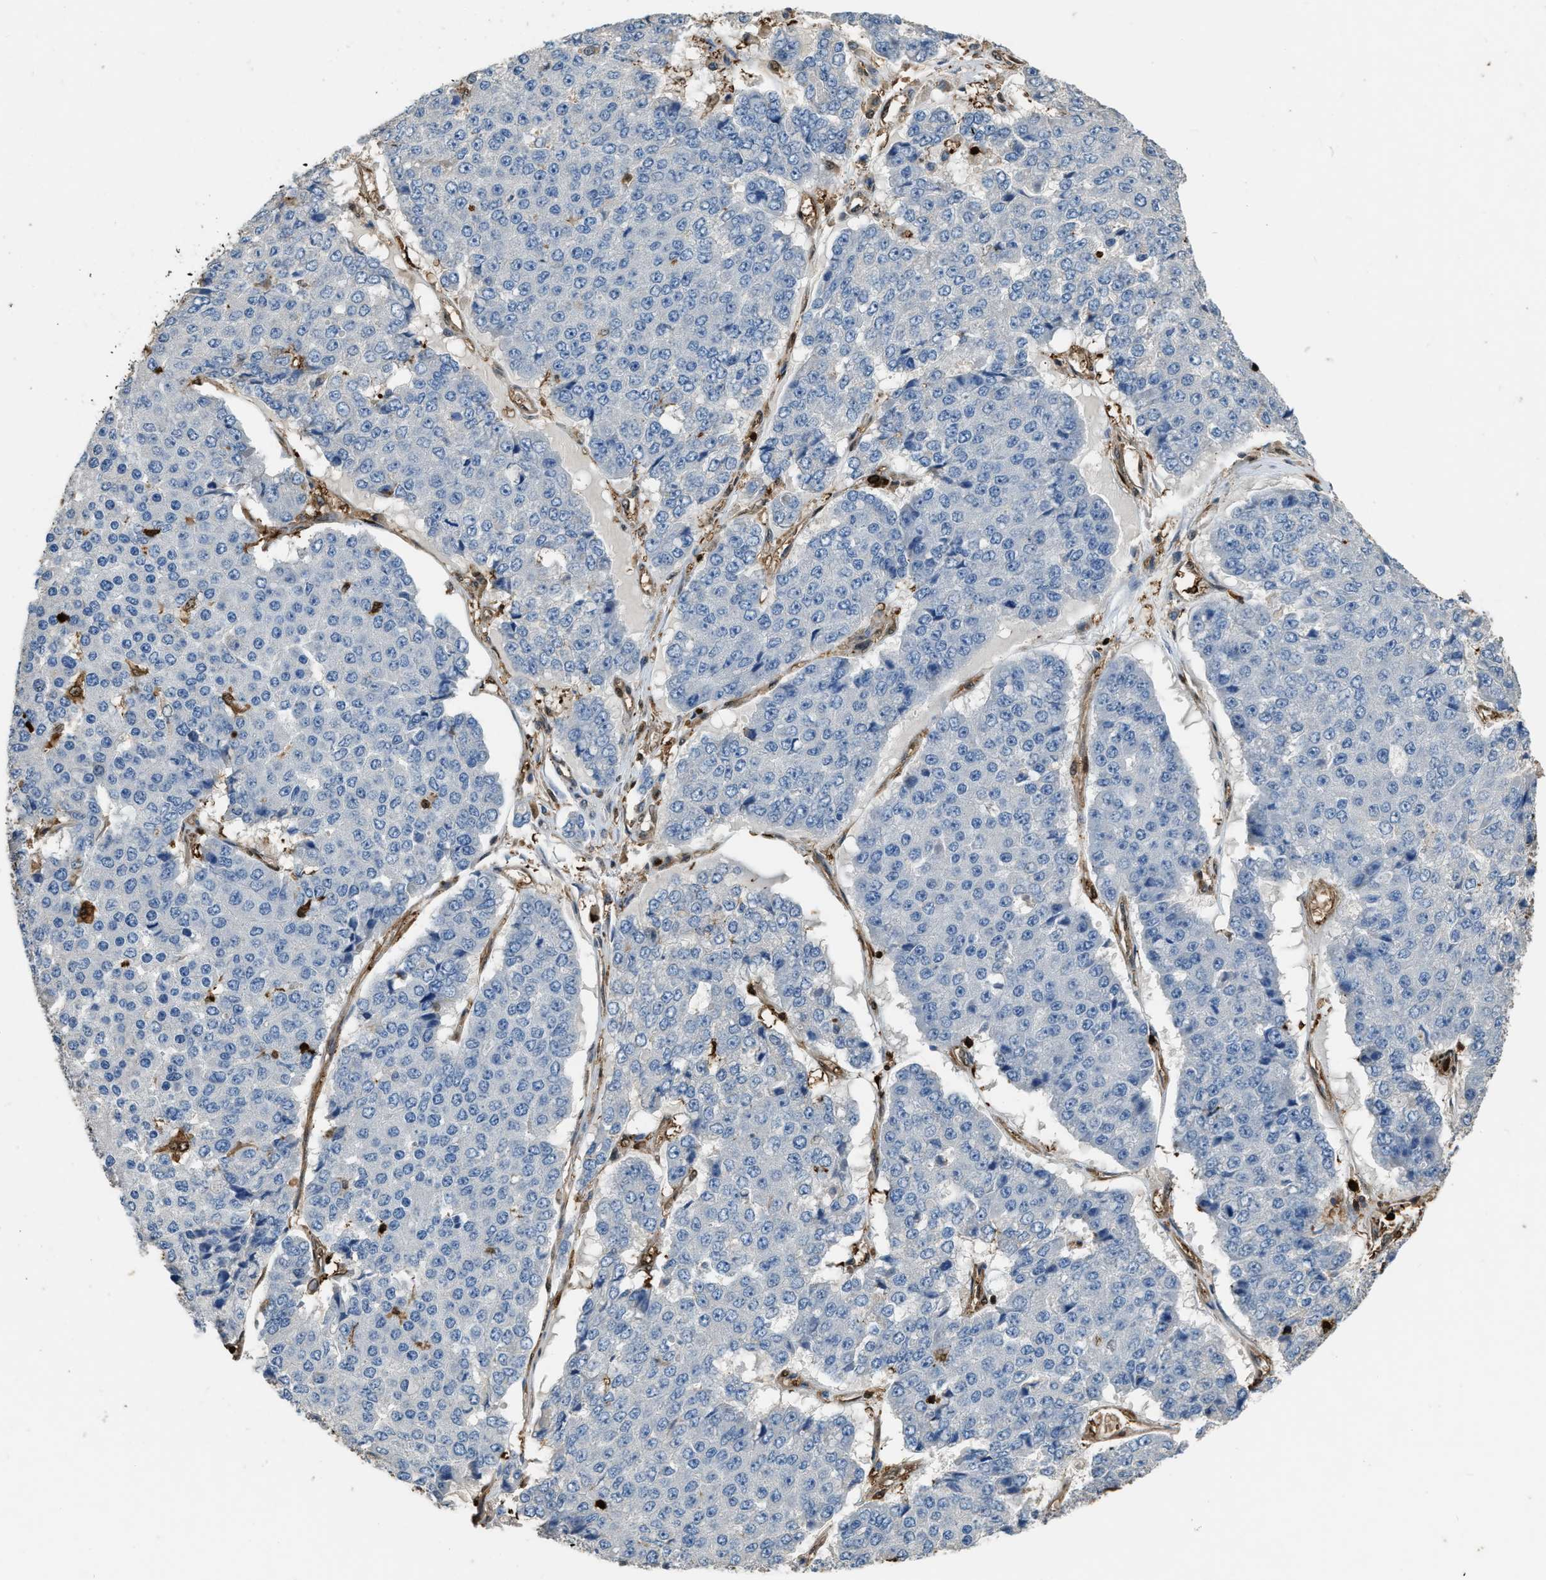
{"staining": {"intensity": "negative", "quantity": "none", "location": "none"}, "tissue": "pancreatic cancer", "cell_type": "Tumor cells", "image_type": "cancer", "snomed": [{"axis": "morphology", "description": "Adenocarcinoma, NOS"}, {"axis": "topography", "description": "Pancreas"}], "caption": "Tumor cells show no significant expression in pancreatic cancer.", "gene": "ARHGDIB", "patient": {"sex": "male", "age": 50}}